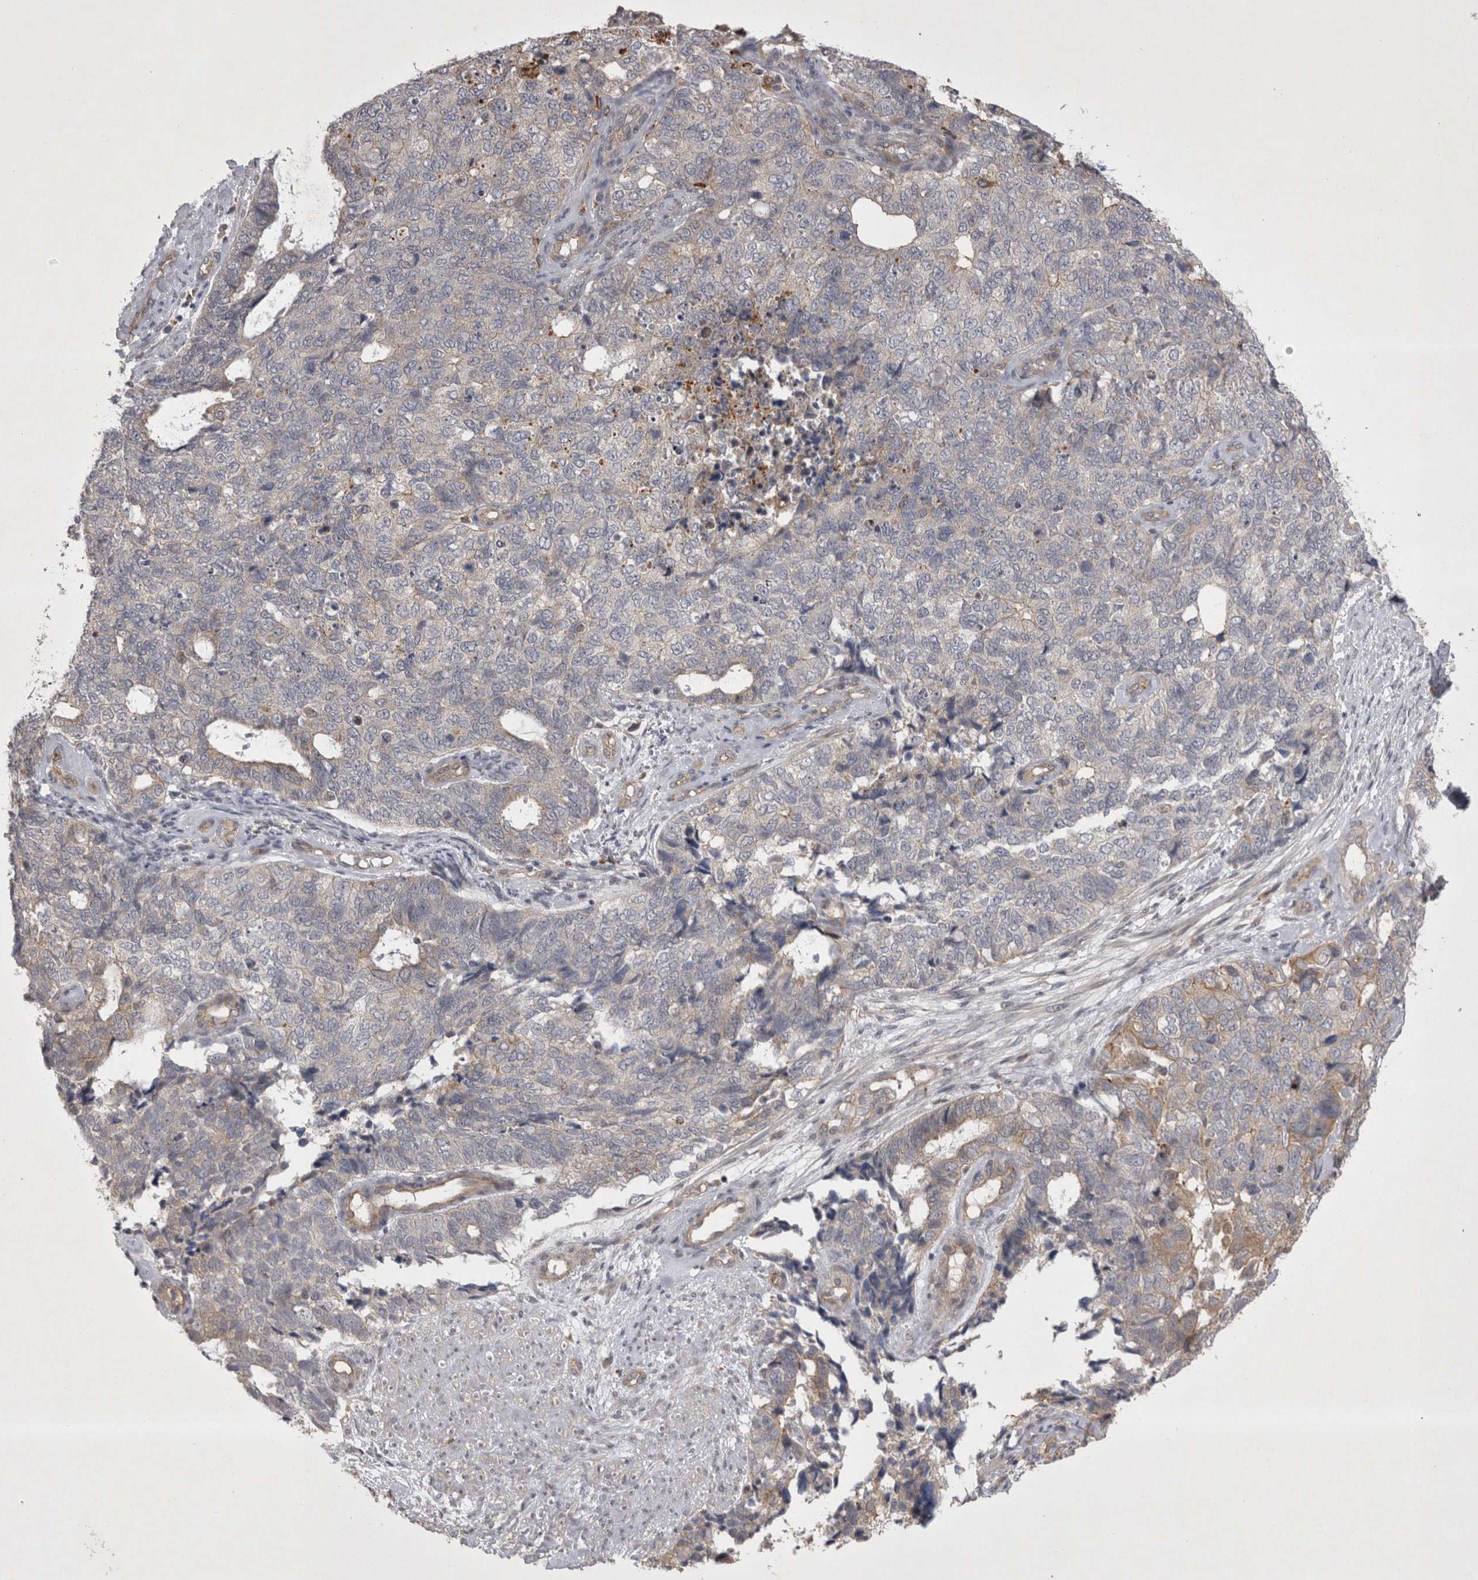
{"staining": {"intensity": "weak", "quantity": "<25%", "location": "cytoplasmic/membranous"}, "tissue": "cervical cancer", "cell_type": "Tumor cells", "image_type": "cancer", "snomed": [{"axis": "morphology", "description": "Squamous cell carcinoma, NOS"}, {"axis": "topography", "description": "Cervix"}], "caption": "The immunohistochemistry image has no significant expression in tumor cells of cervical cancer tissue.", "gene": "CTBS", "patient": {"sex": "female", "age": 63}}